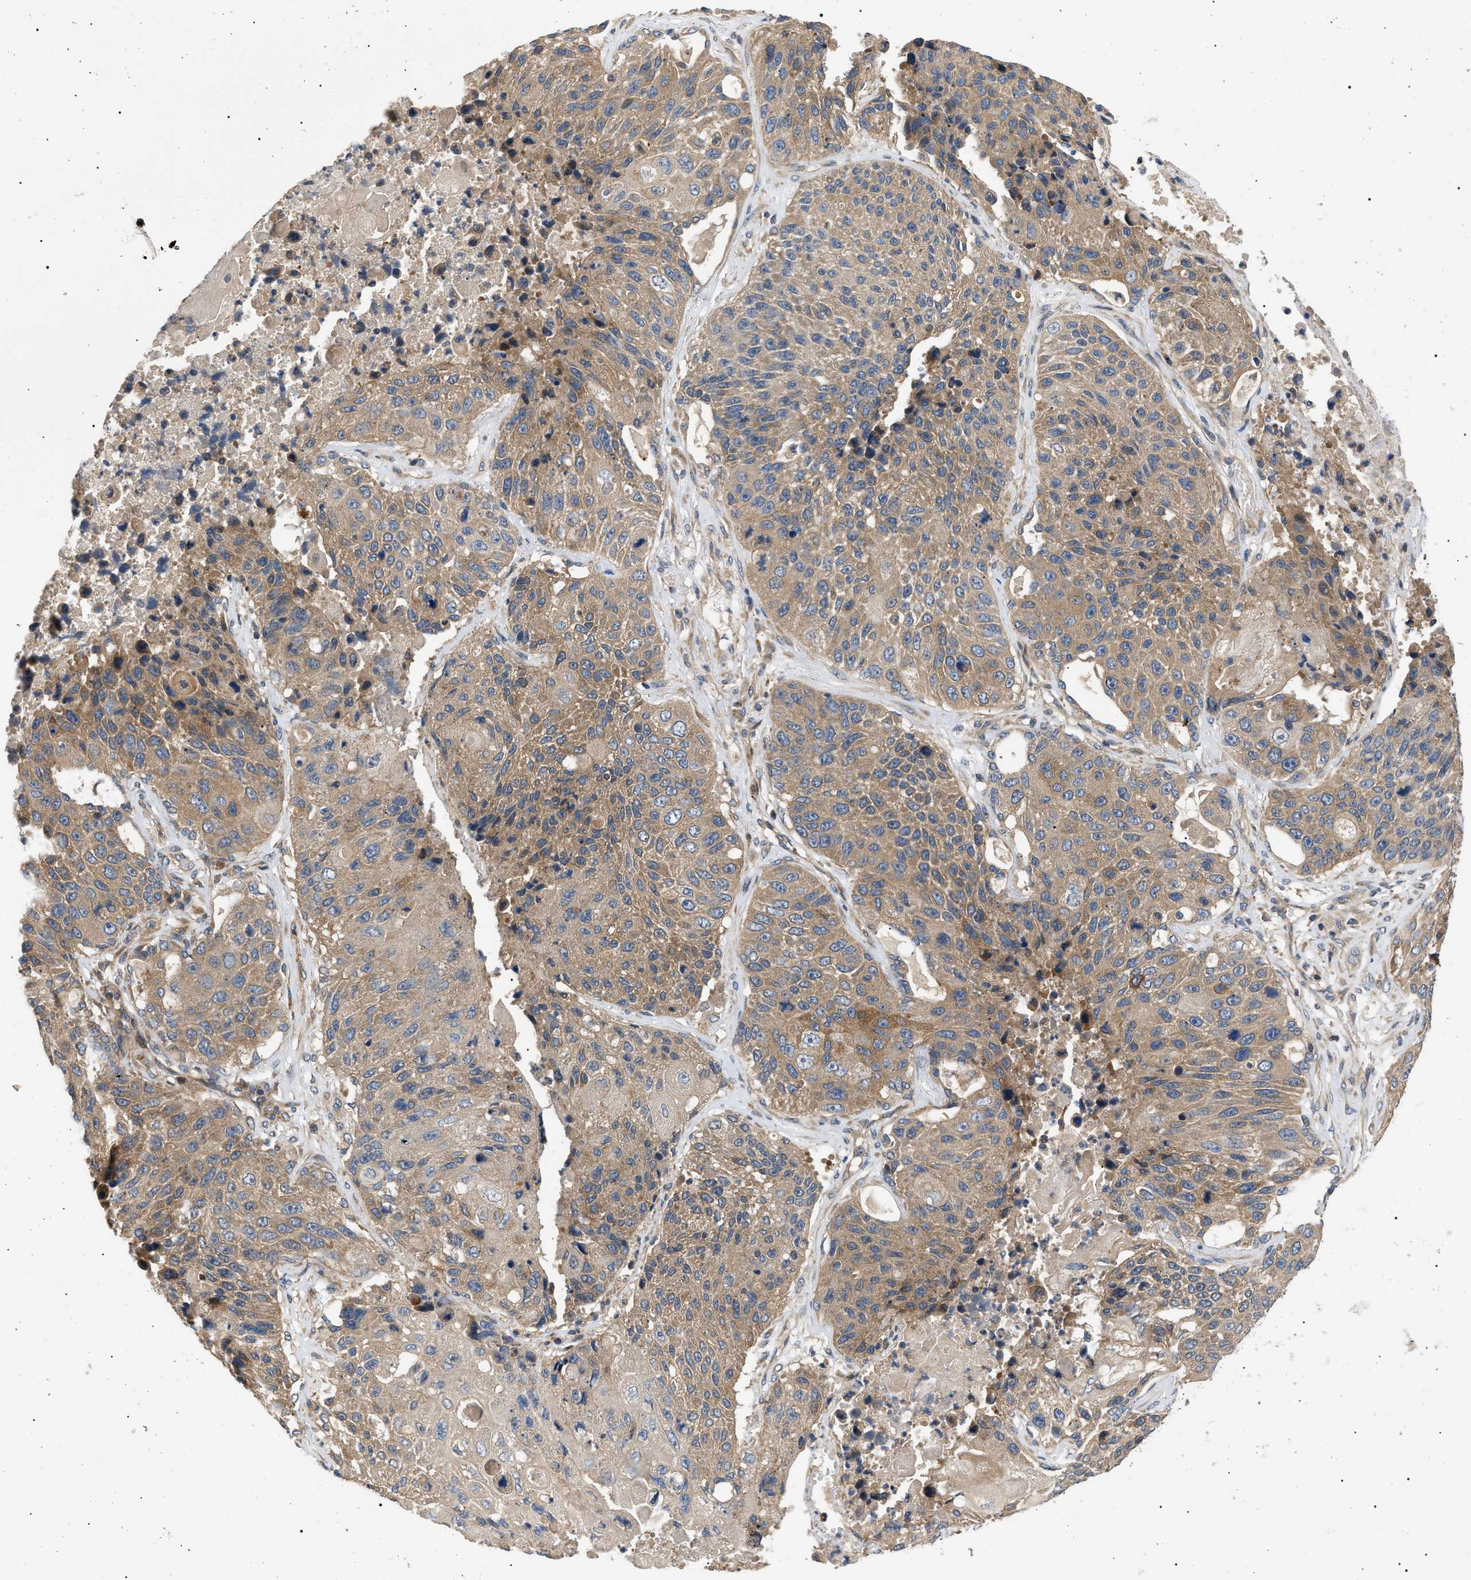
{"staining": {"intensity": "moderate", "quantity": ">75%", "location": "cytoplasmic/membranous"}, "tissue": "lung cancer", "cell_type": "Tumor cells", "image_type": "cancer", "snomed": [{"axis": "morphology", "description": "Squamous cell carcinoma, NOS"}, {"axis": "topography", "description": "Lung"}], "caption": "Immunohistochemistry of lung squamous cell carcinoma displays medium levels of moderate cytoplasmic/membranous expression in approximately >75% of tumor cells.", "gene": "PPM1B", "patient": {"sex": "male", "age": 61}}